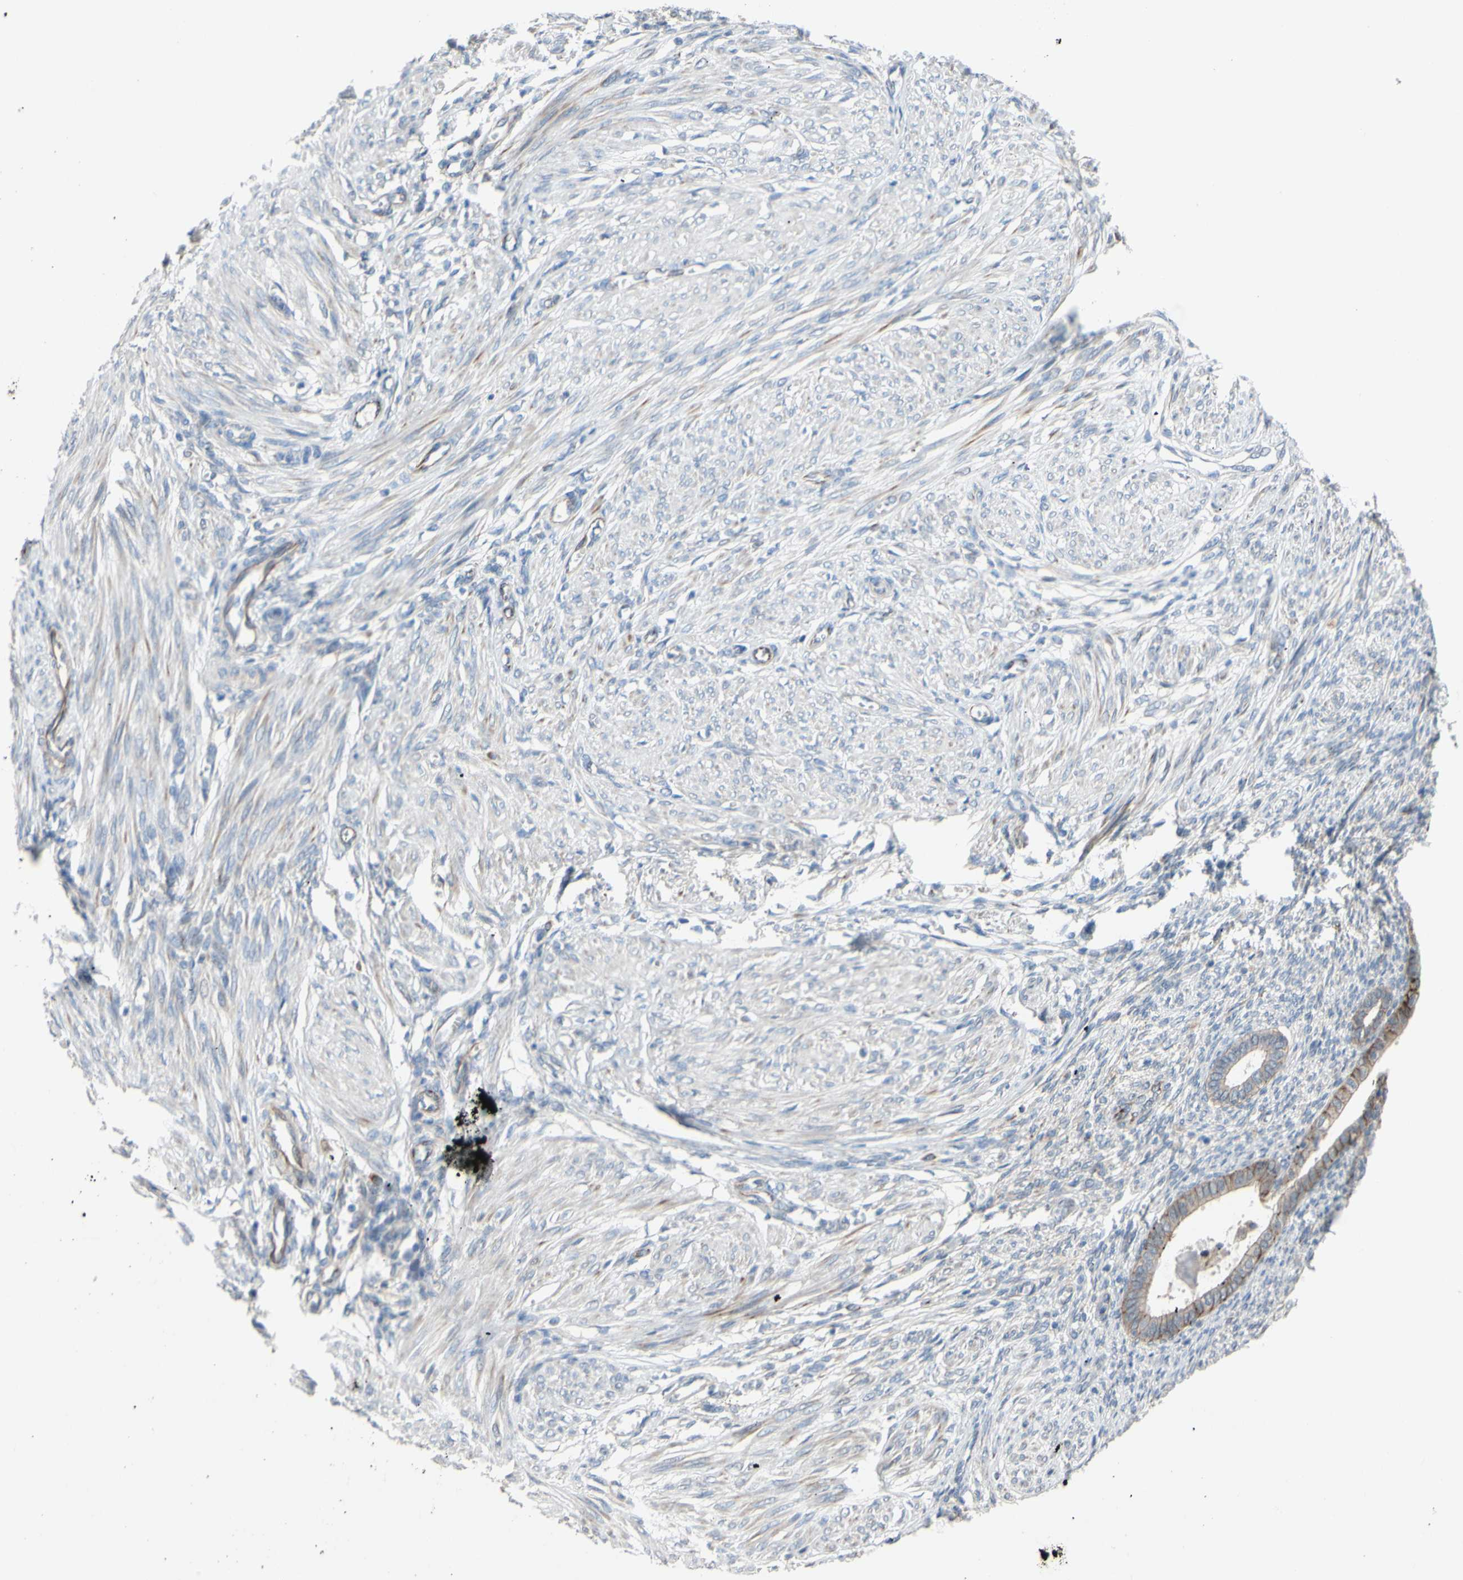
{"staining": {"intensity": "negative", "quantity": "none", "location": "none"}, "tissue": "endometrium", "cell_type": "Cells in endometrial stroma", "image_type": "normal", "snomed": [{"axis": "morphology", "description": "Normal tissue, NOS"}, {"axis": "topography", "description": "Endometrium"}], "caption": "Immunohistochemistry histopathology image of unremarkable endometrium: endometrium stained with DAB exhibits no significant protein expression in cells in endometrial stroma.", "gene": "CDCP1", "patient": {"sex": "female", "age": 72}}